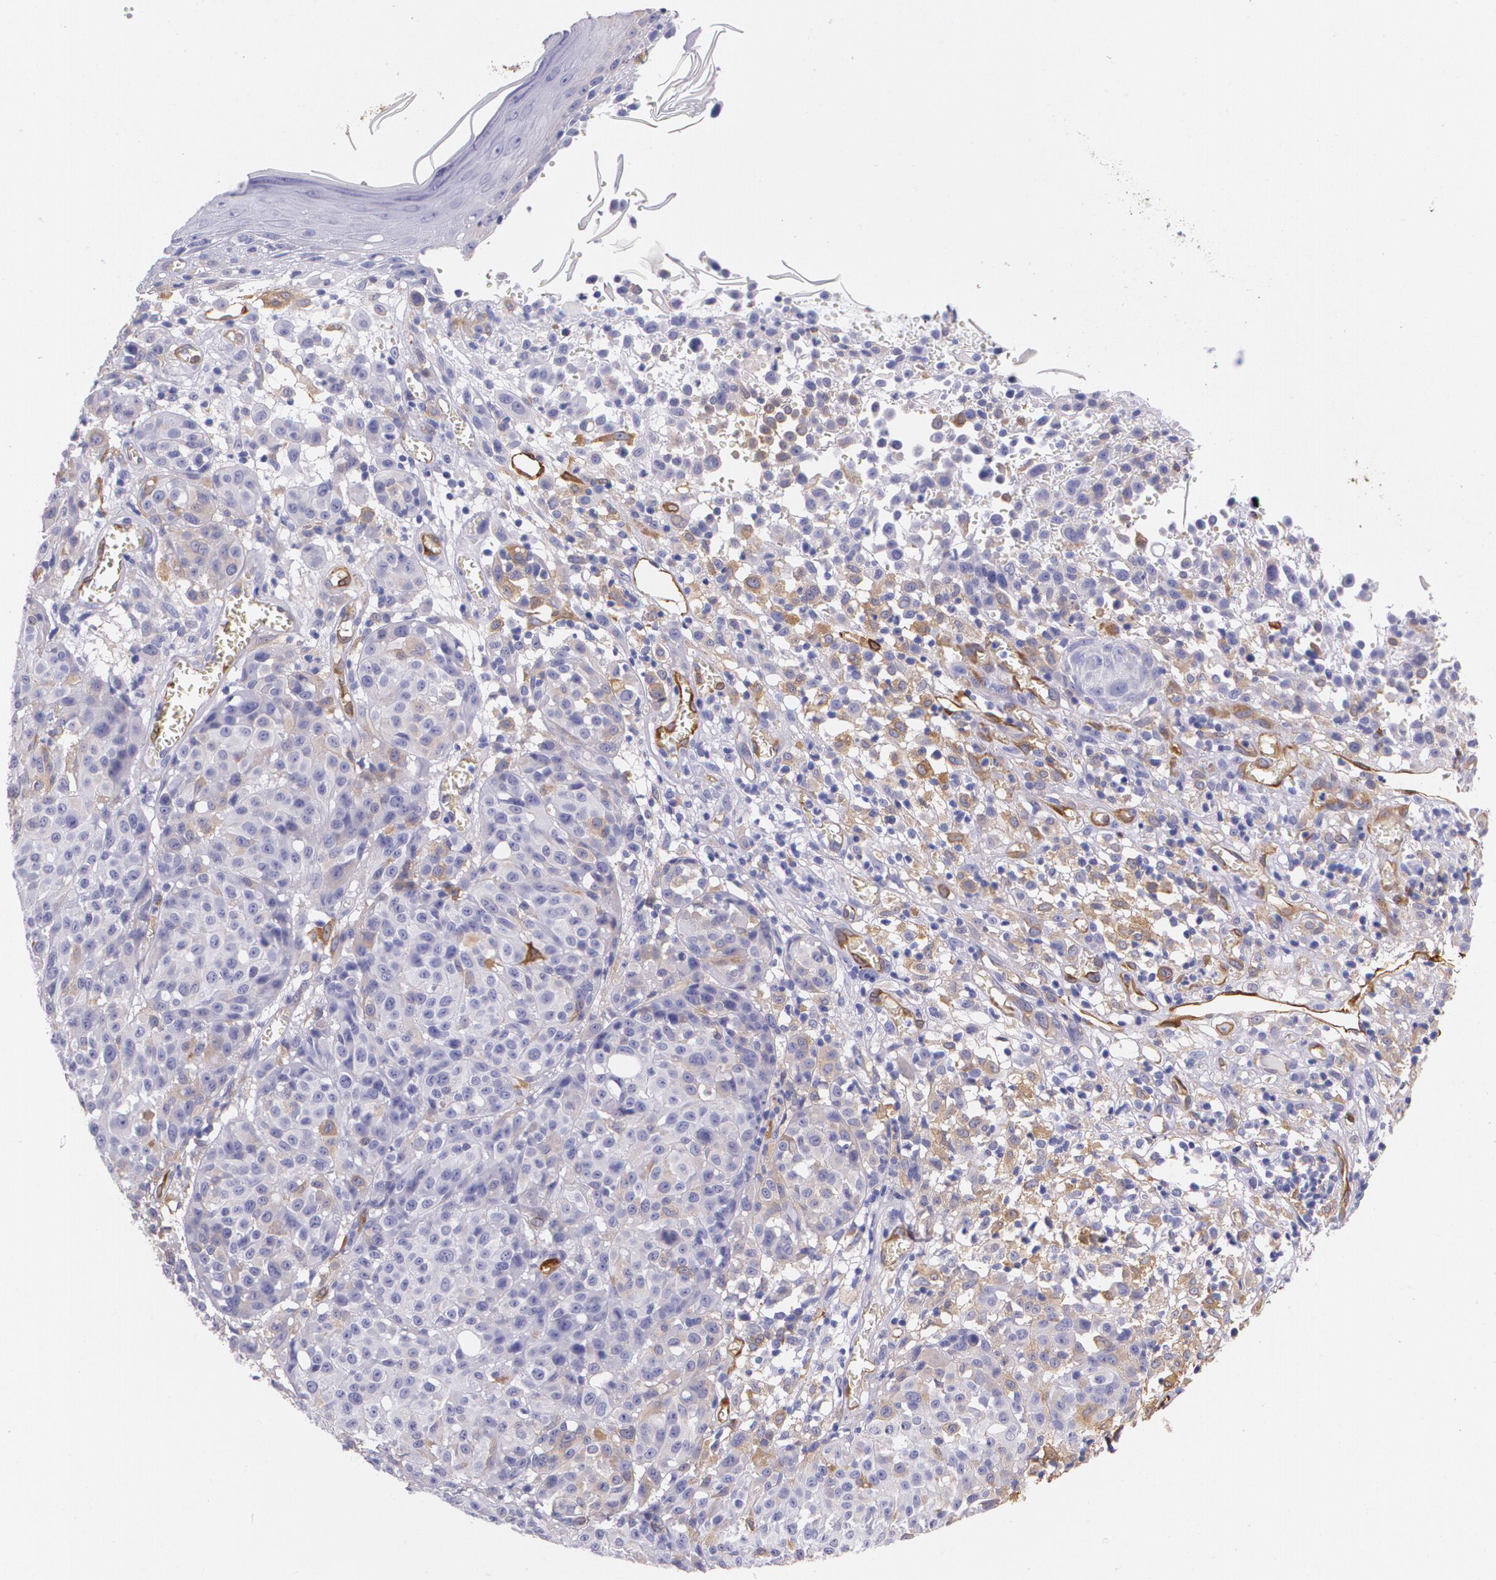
{"staining": {"intensity": "negative", "quantity": "none", "location": "none"}, "tissue": "melanoma", "cell_type": "Tumor cells", "image_type": "cancer", "snomed": [{"axis": "morphology", "description": "Malignant melanoma, NOS"}, {"axis": "topography", "description": "Skin"}], "caption": "Tumor cells are negative for brown protein staining in melanoma.", "gene": "MMP2", "patient": {"sex": "female", "age": 49}}